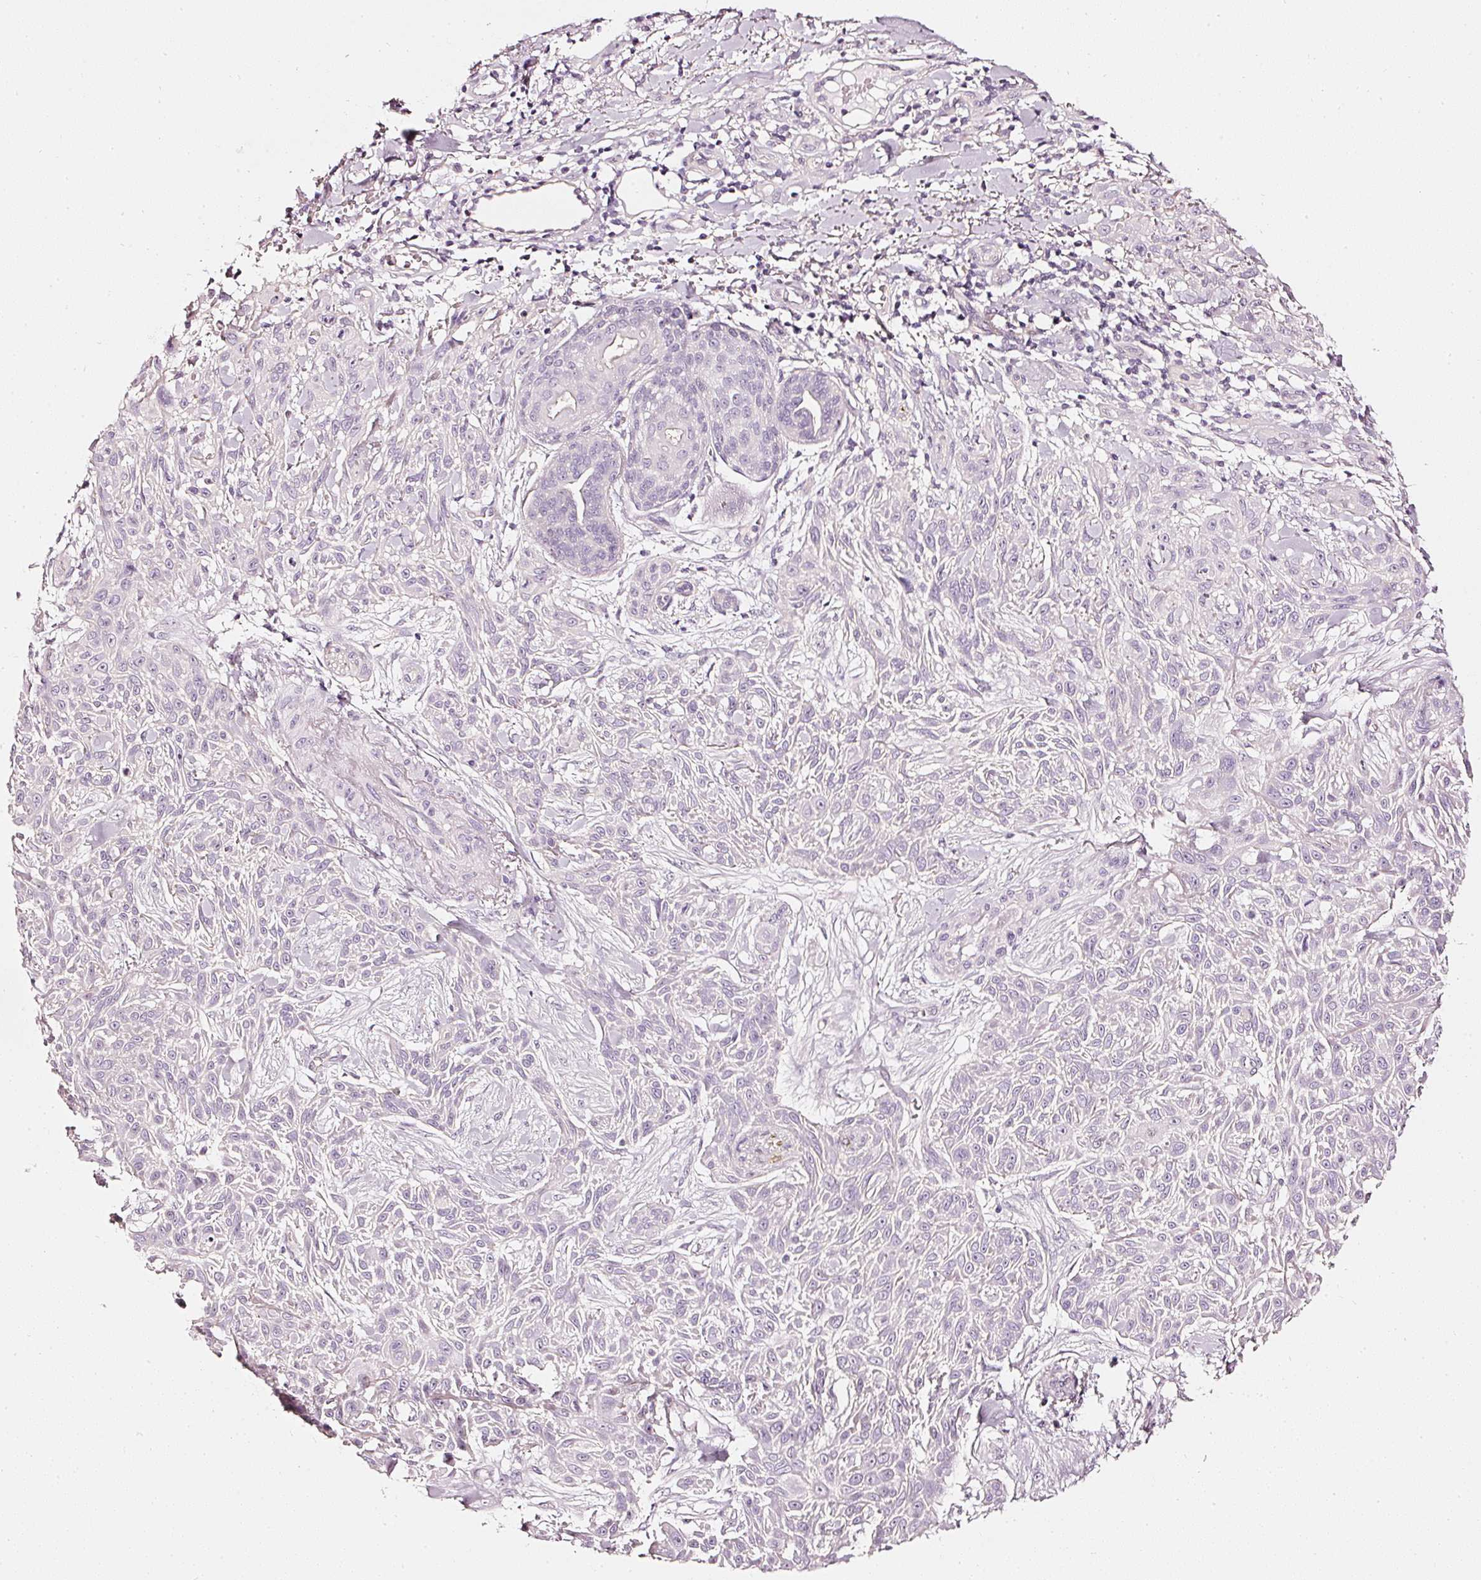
{"staining": {"intensity": "negative", "quantity": "none", "location": "none"}, "tissue": "skin cancer", "cell_type": "Tumor cells", "image_type": "cancer", "snomed": [{"axis": "morphology", "description": "Squamous cell carcinoma, NOS"}, {"axis": "topography", "description": "Skin"}], "caption": "Immunohistochemical staining of skin cancer (squamous cell carcinoma) reveals no significant staining in tumor cells.", "gene": "CNP", "patient": {"sex": "male", "age": 86}}